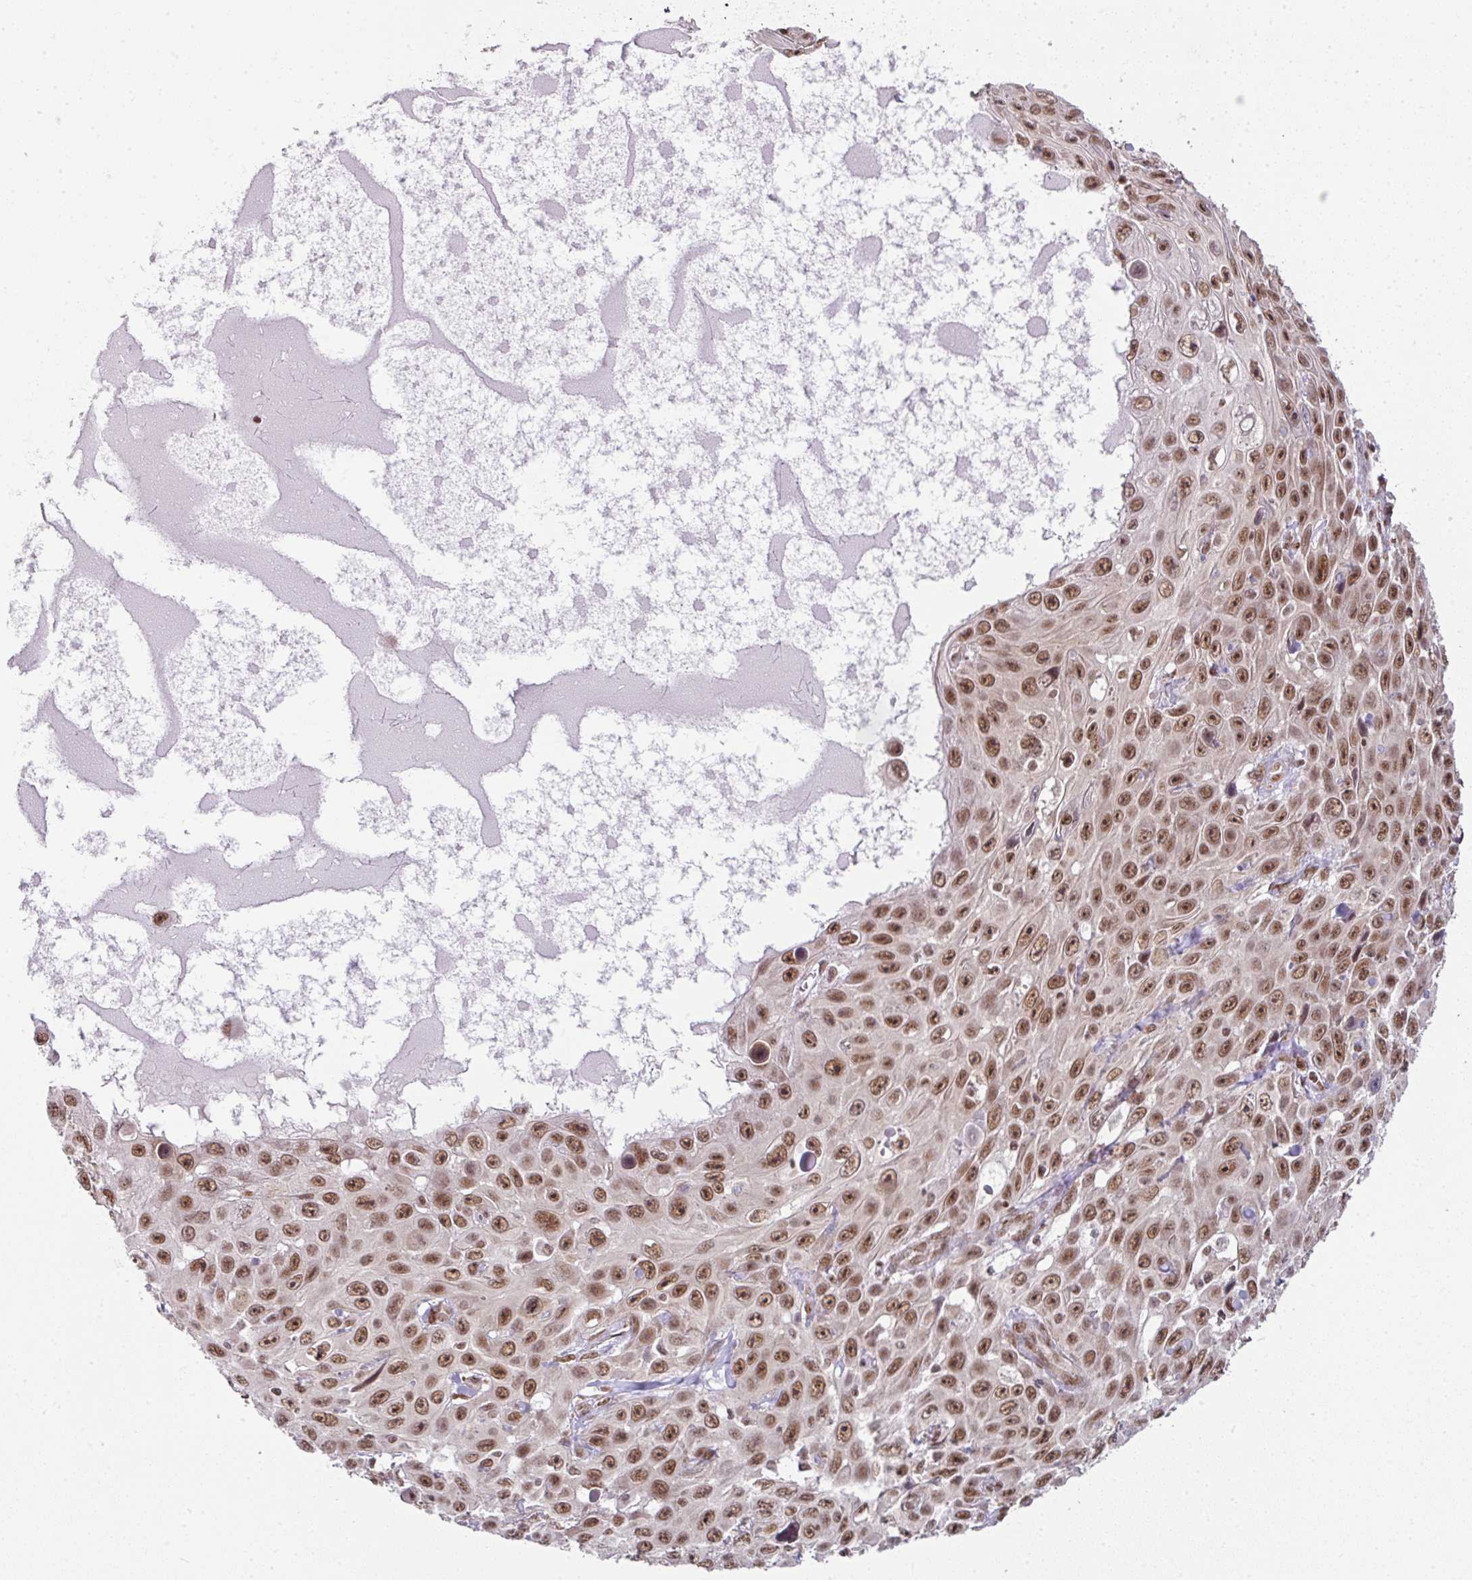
{"staining": {"intensity": "moderate", "quantity": ">75%", "location": "nuclear"}, "tissue": "skin cancer", "cell_type": "Tumor cells", "image_type": "cancer", "snomed": [{"axis": "morphology", "description": "Squamous cell carcinoma, NOS"}, {"axis": "topography", "description": "Skin"}], "caption": "Immunohistochemistry (IHC) (DAB) staining of human skin squamous cell carcinoma displays moderate nuclear protein staining in approximately >75% of tumor cells. The protein of interest is stained brown, and the nuclei are stained in blue (DAB IHC with brightfield microscopy, high magnification).", "gene": "NFYA", "patient": {"sex": "male", "age": 82}}